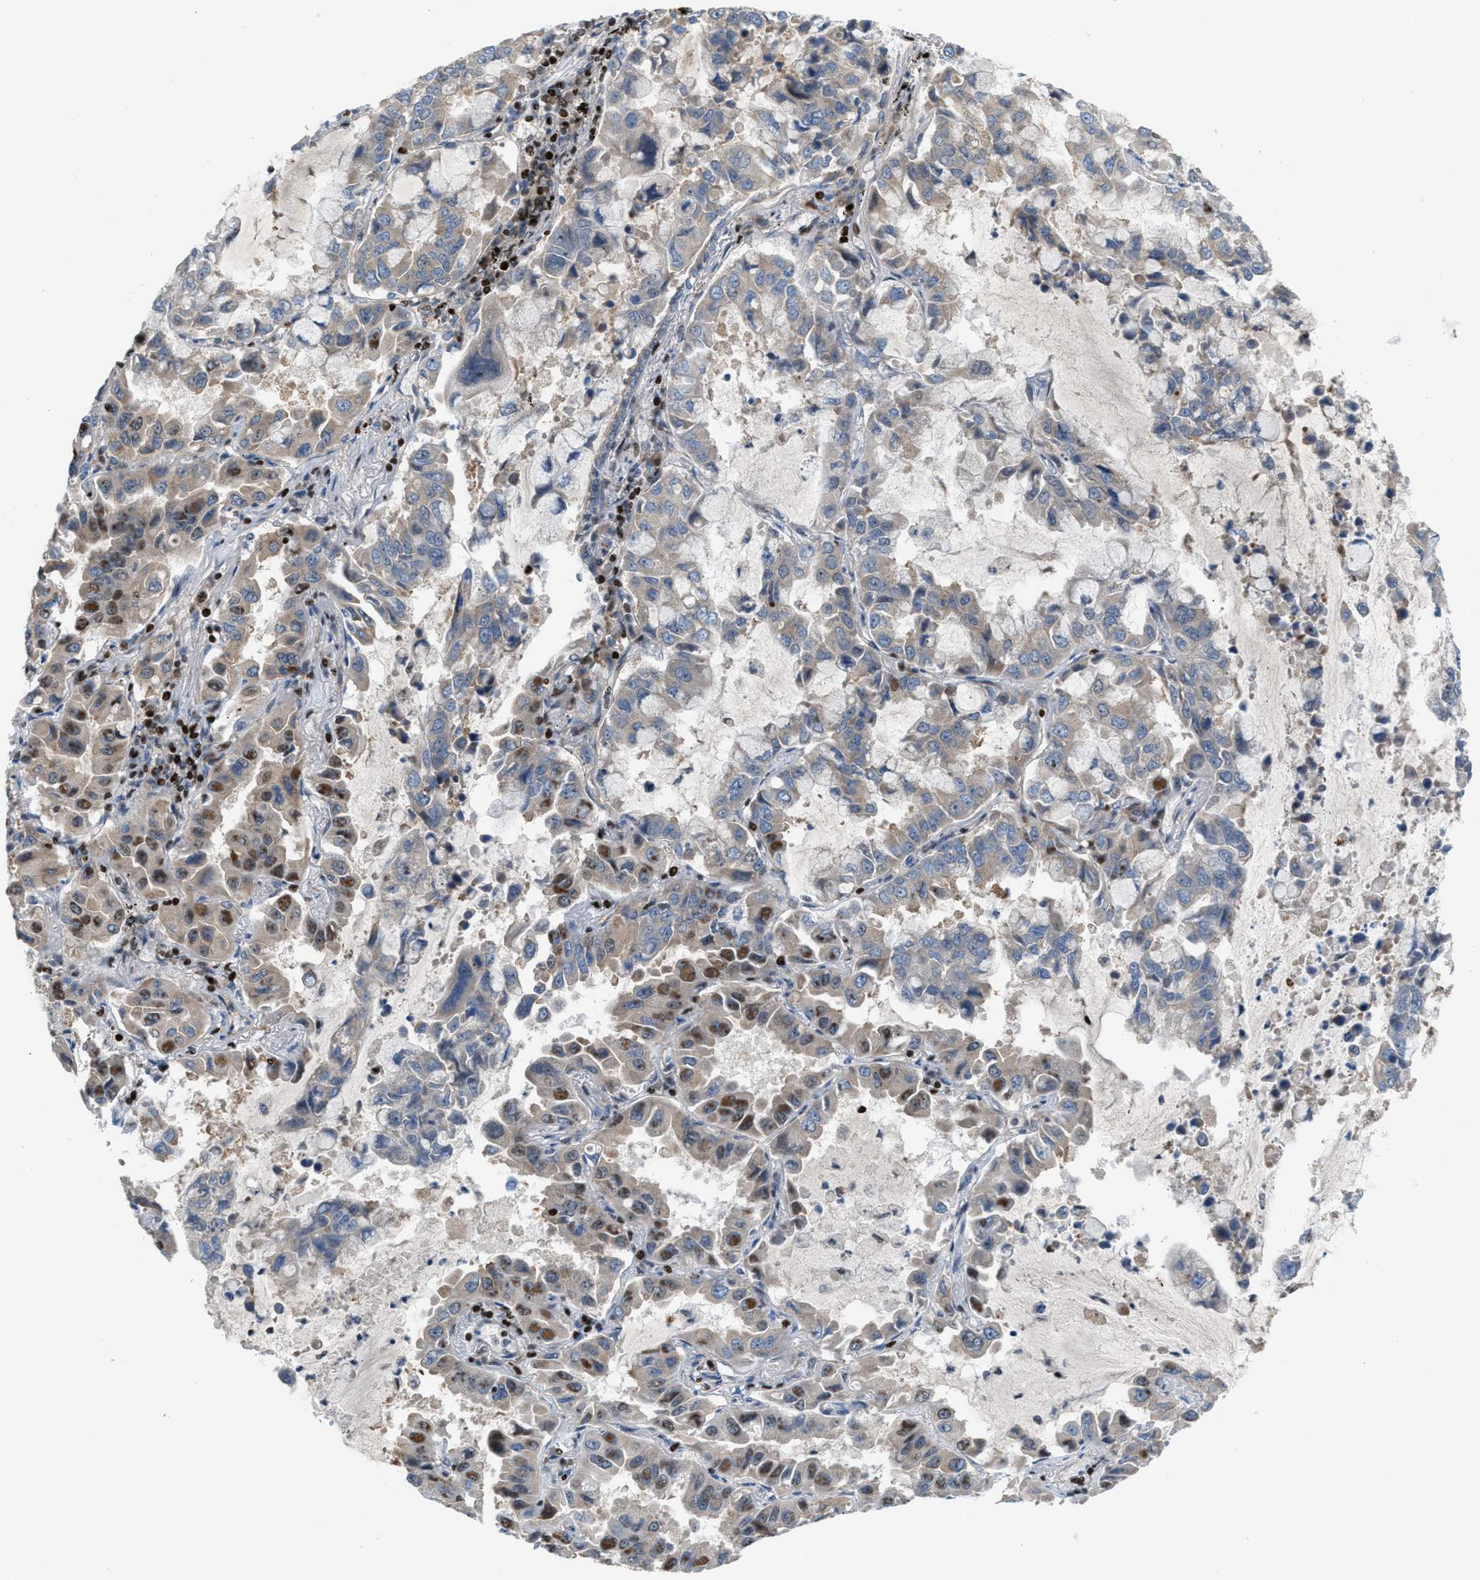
{"staining": {"intensity": "moderate", "quantity": "<25%", "location": "nuclear"}, "tissue": "lung cancer", "cell_type": "Tumor cells", "image_type": "cancer", "snomed": [{"axis": "morphology", "description": "Adenocarcinoma, NOS"}, {"axis": "topography", "description": "Lung"}], "caption": "Protein analysis of lung cancer (adenocarcinoma) tissue demonstrates moderate nuclear staining in about <25% of tumor cells. (DAB (3,3'-diaminobenzidine) IHC with brightfield microscopy, high magnification).", "gene": "ZNF276", "patient": {"sex": "male", "age": 64}}